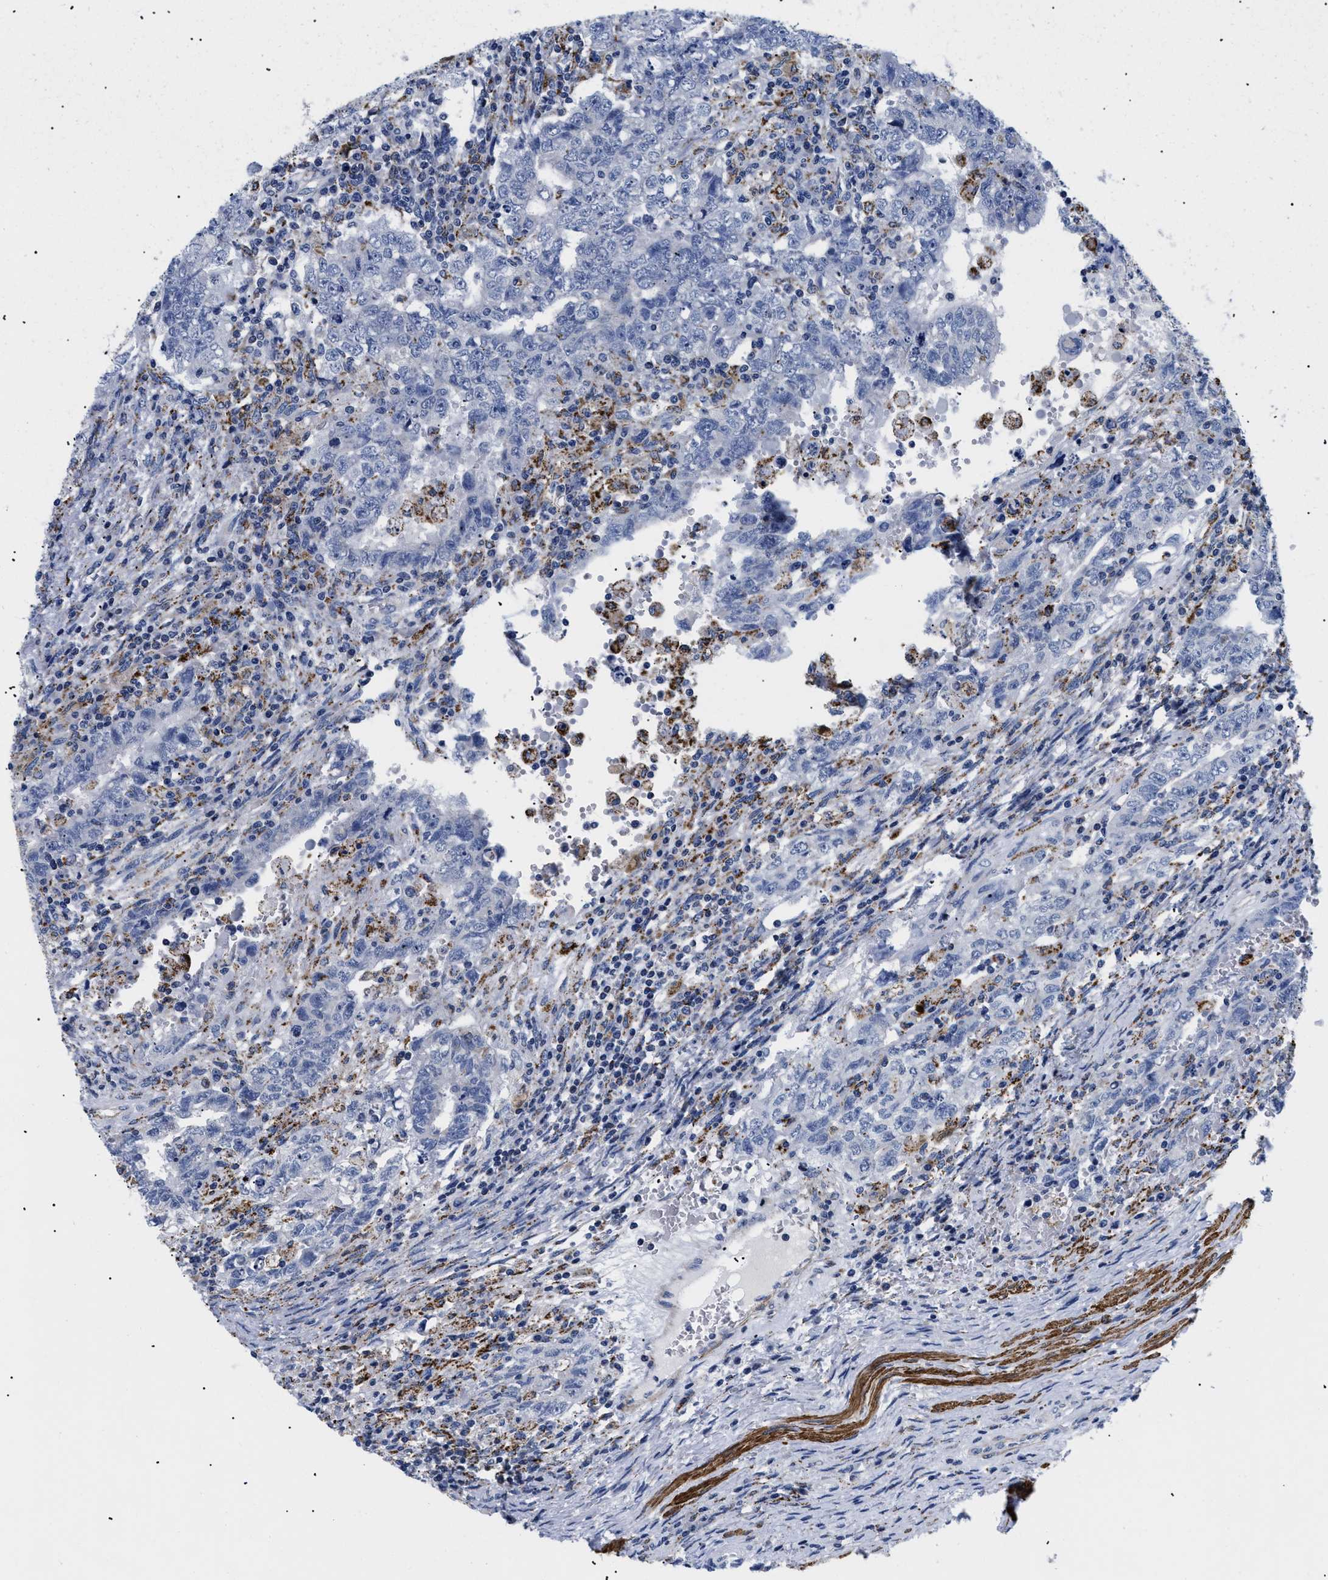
{"staining": {"intensity": "negative", "quantity": "none", "location": "none"}, "tissue": "testis cancer", "cell_type": "Tumor cells", "image_type": "cancer", "snomed": [{"axis": "morphology", "description": "Carcinoma, Embryonal, NOS"}, {"axis": "topography", "description": "Testis"}], "caption": "DAB immunohistochemical staining of testis cancer exhibits no significant expression in tumor cells. (DAB IHC with hematoxylin counter stain).", "gene": "GPR149", "patient": {"sex": "male", "age": 26}}